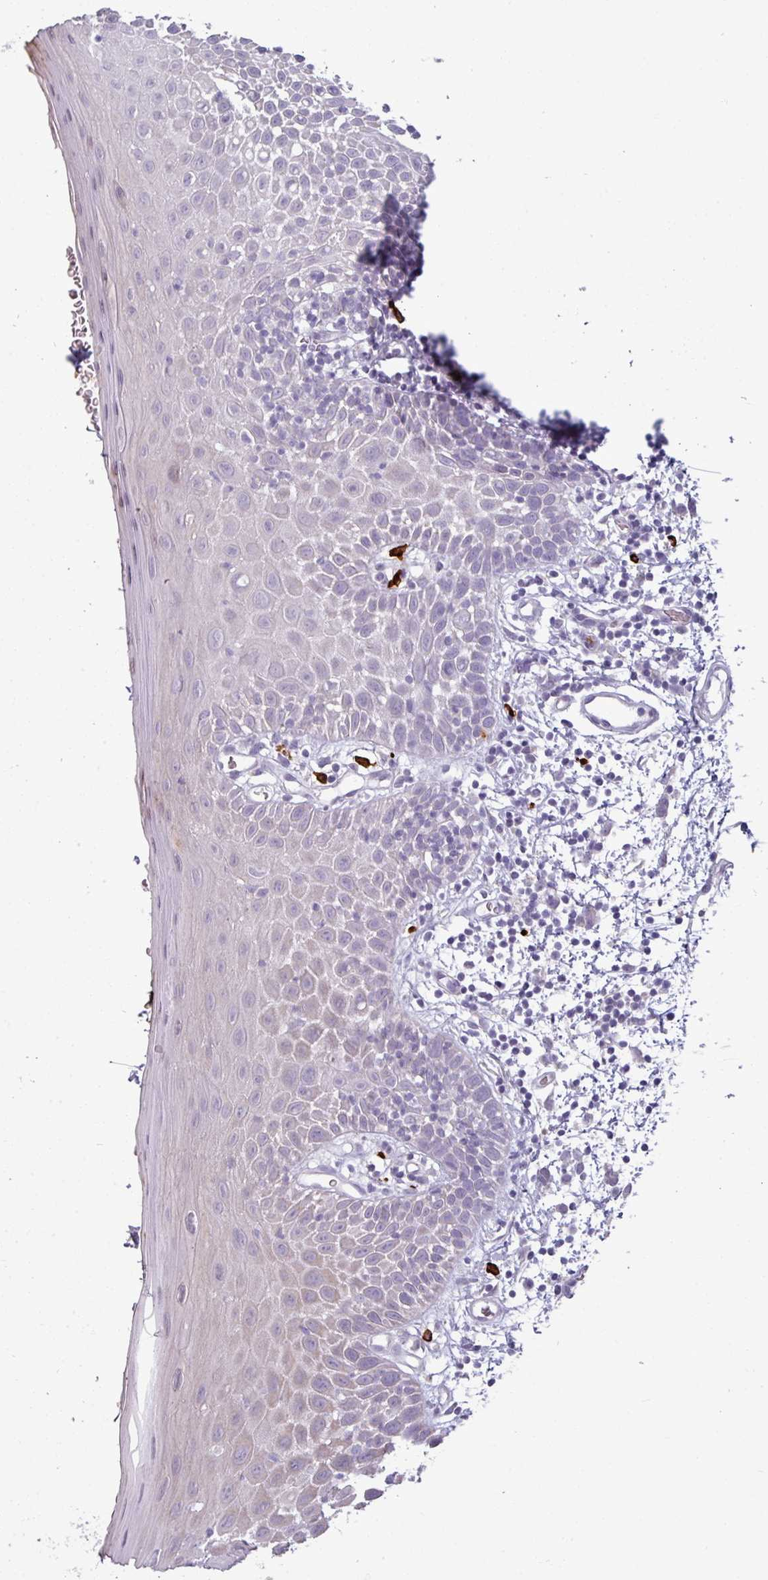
{"staining": {"intensity": "weak", "quantity": "<25%", "location": "cytoplasmic/membranous"}, "tissue": "oral mucosa", "cell_type": "Squamous epithelial cells", "image_type": "normal", "snomed": [{"axis": "morphology", "description": "Normal tissue, NOS"}, {"axis": "morphology", "description": "Squamous cell carcinoma, NOS"}, {"axis": "topography", "description": "Oral tissue"}, {"axis": "topography", "description": "Tounge, NOS"}, {"axis": "topography", "description": "Head-Neck"}], "caption": "This is an immunohistochemistry photomicrograph of normal human oral mucosa. There is no expression in squamous epithelial cells.", "gene": "TRIM39", "patient": {"sex": "male", "age": 76}}